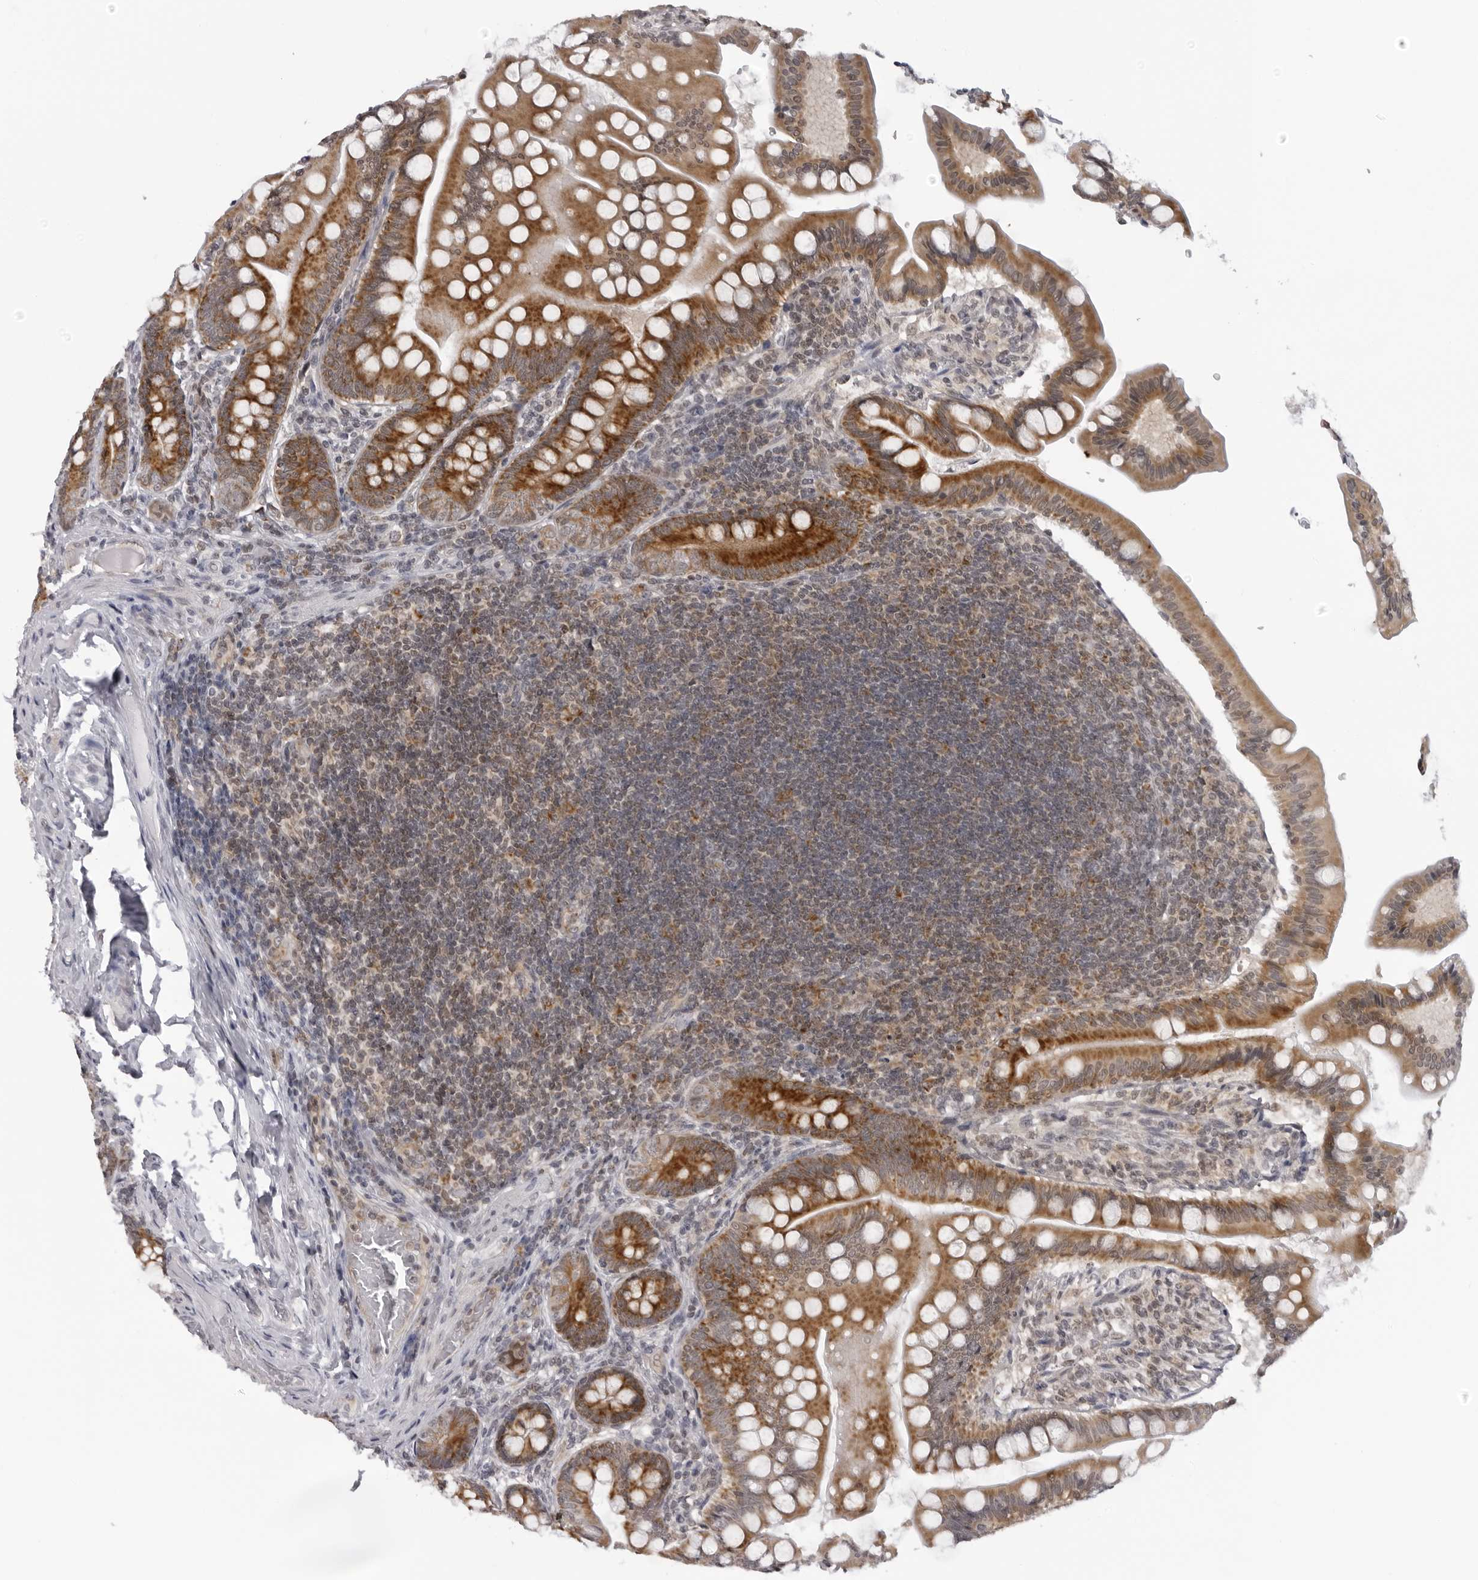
{"staining": {"intensity": "strong", "quantity": "25%-75%", "location": "cytoplasmic/membranous"}, "tissue": "small intestine", "cell_type": "Glandular cells", "image_type": "normal", "snomed": [{"axis": "morphology", "description": "Normal tissue, NOS"}, {"axis": "topography", "description": "Small intestine"}], "caption": "About 25%-75% of glandular cells in unremarkable small intestine exhibit strong cytoplasmic/membranous protein staining as visualized by brown immunohistochemical staining.", "gene": "MRPS15", "patient": {"sex": "male", "age": 7}}